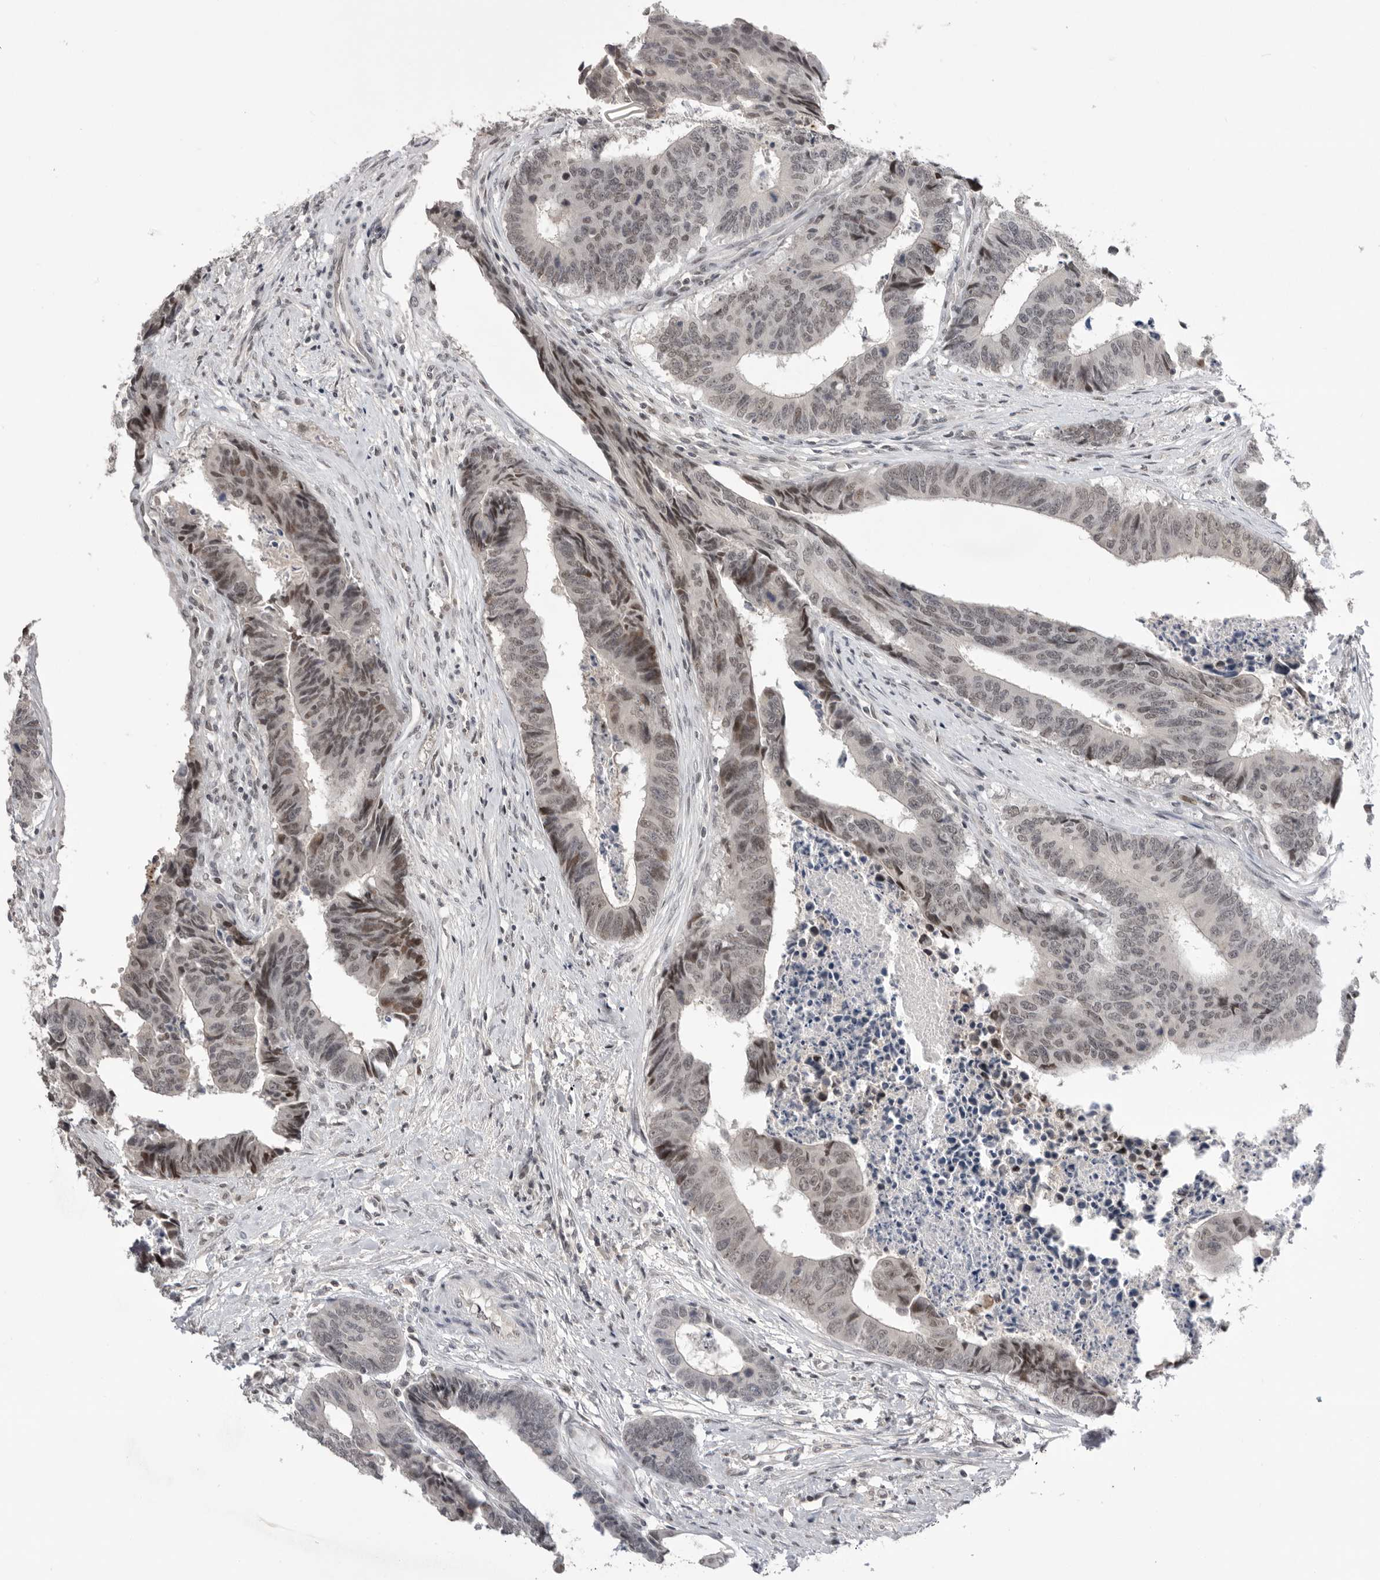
{"staining": {"intensity": "weak", "quantity": "25%-75%", "location": "nuclear"}, "tissue": "colorectal cancer", "cell_type": "Tumor cells", "image_type": "cancer", "snomed": [{"axis": "morphology", "description": "Adenocarcinoma, NOS"}, {"axis": "topography", "description": "Rectum"}], "caption": "A photomicrograph of colorectal cancer stained for a protein reveals weak nuclear brown staining in tumor cells. (IHC, brightfield microscopy, high magnification).", "gene": "POU5F1", "patient": {"sex": "male", "age": 84}}